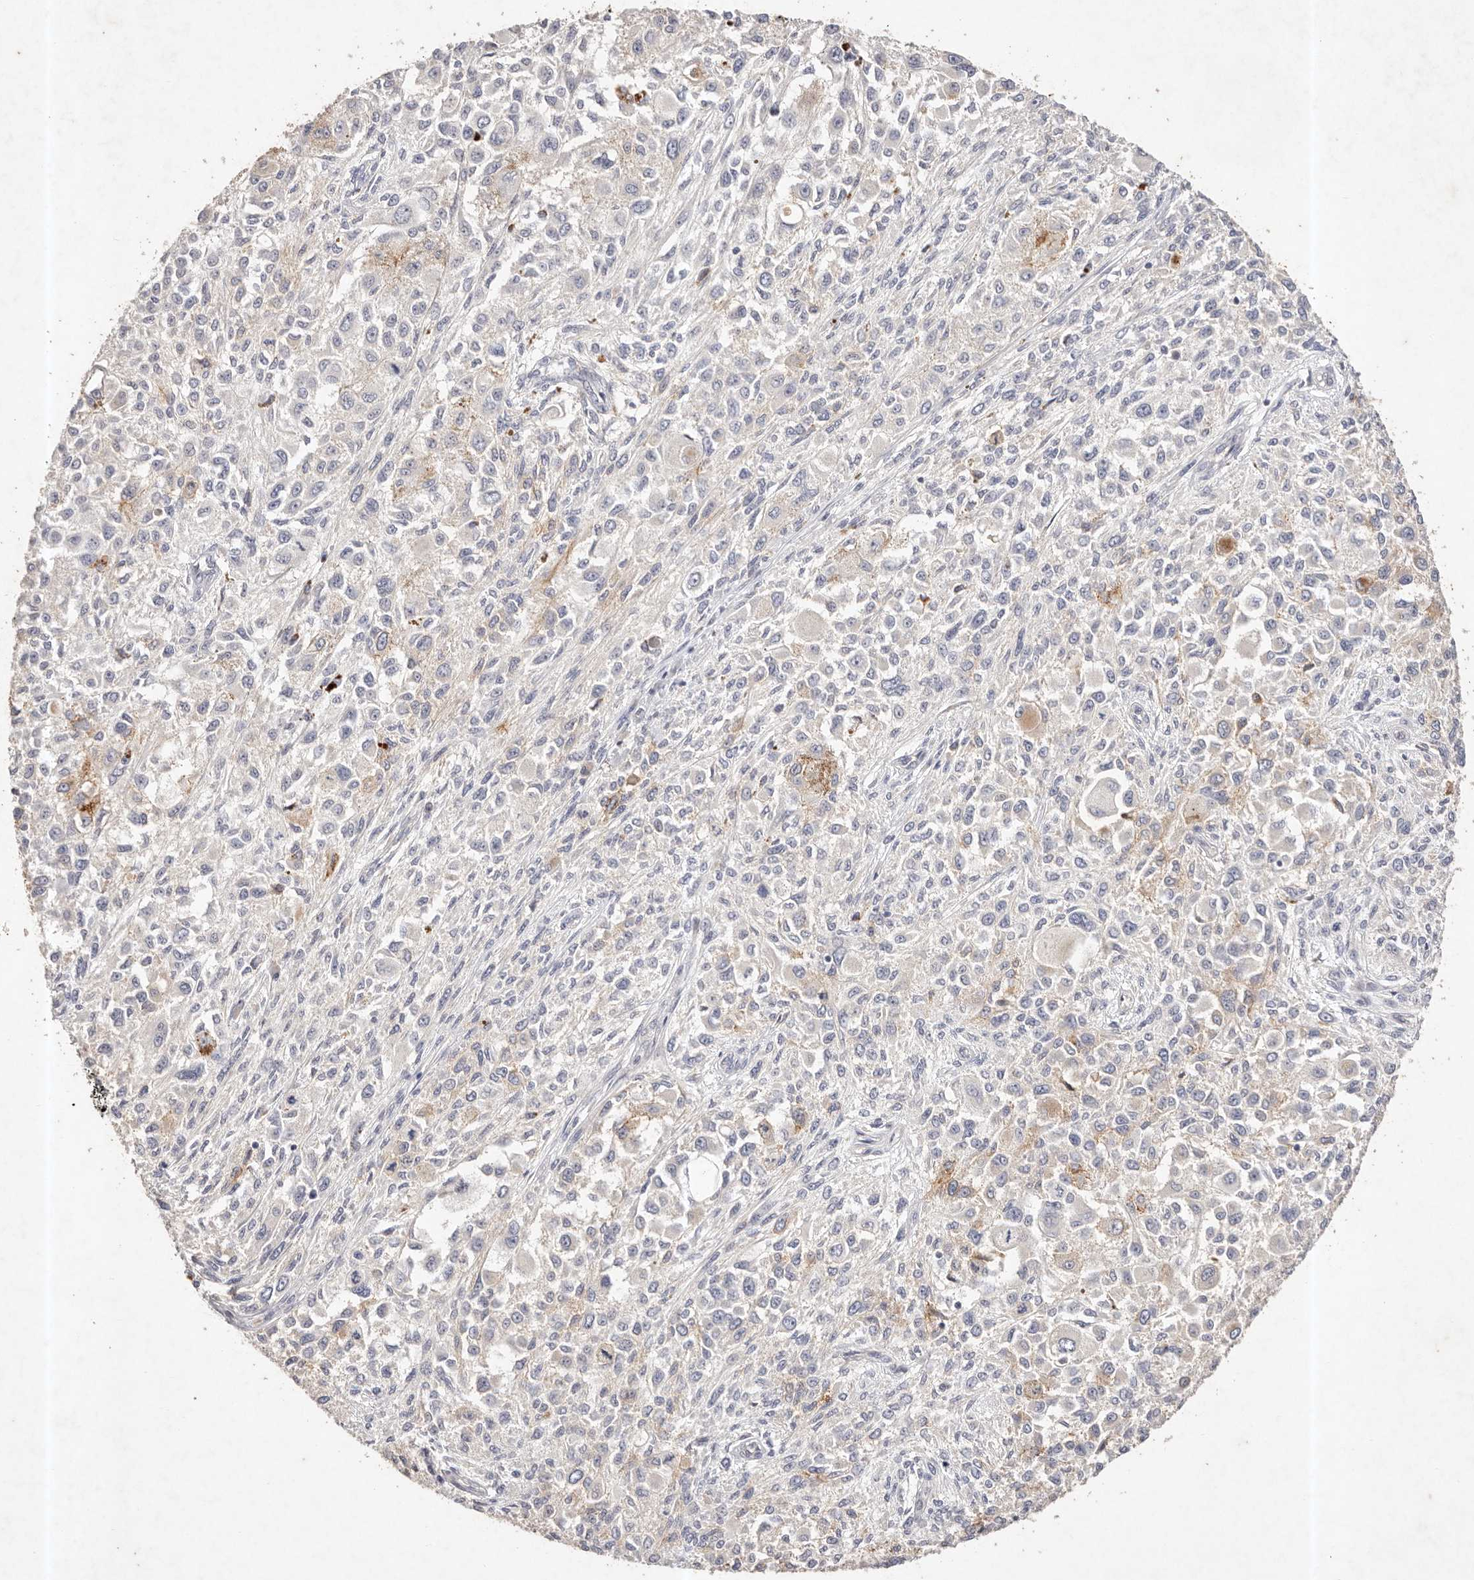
{"staining": {"intensity": "weak", "quantity": "<25%", "location": "cytoplasmic/membranous"}, "tissue": "melanoma", "cell_type": "Tumor cells", "image_type": "cancer", "snomed": [{"axis": "morphology", "description": "Necrosis, NOS"}, {"axis": "morphology", "description": "Malignant melanoma, NOS"}, {"axis": "topography", "description": "Skin"}], "caption": "Image shows no protein positivity in tumor cells of malignant melanoma tissue. (DAB immunohistochemistry visualized using brightfield microscopy, high magnification).", "gene": "CXADR", "patient": {"sex": "female", "age": 87}}